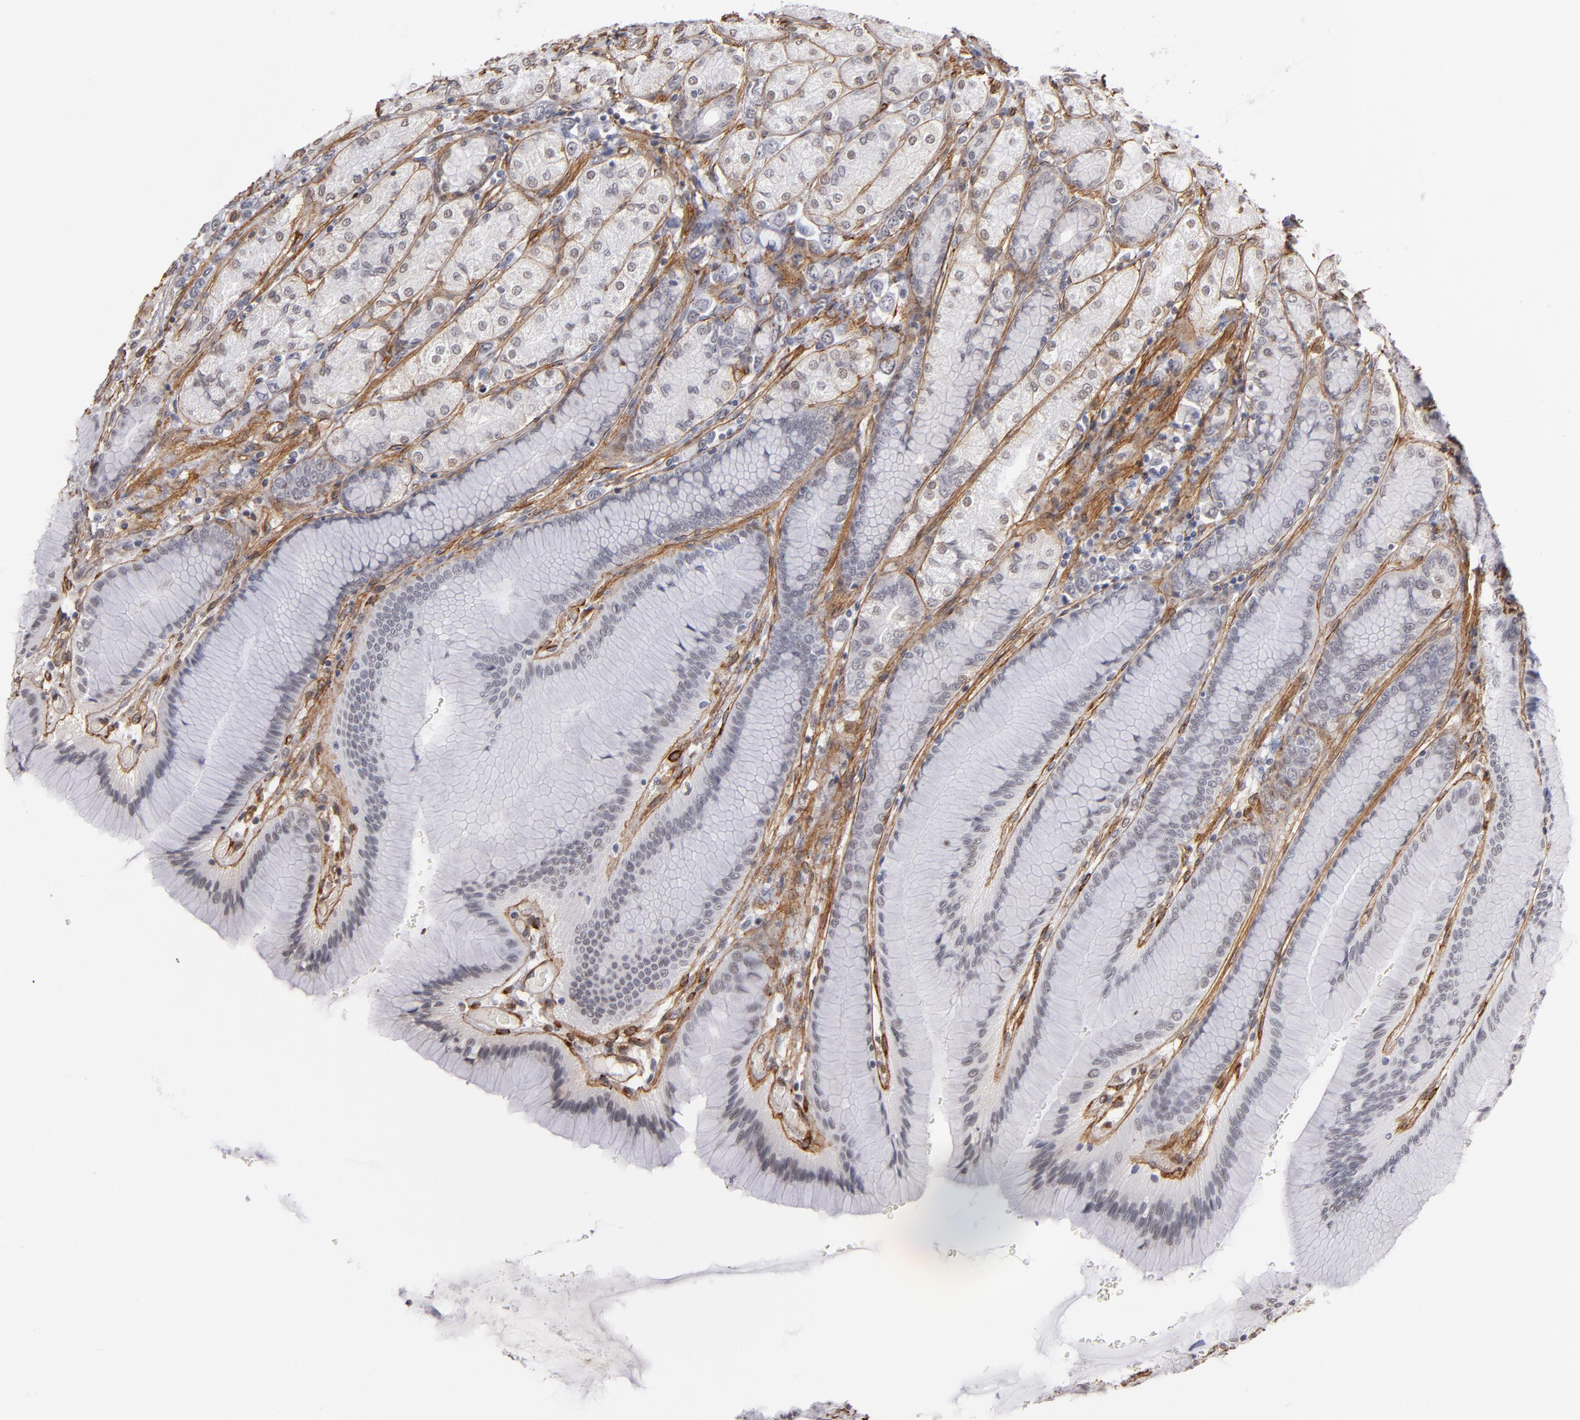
{"staining": {"intensity": "moderate", "quantity": "25%-75%", "location": "cytoplasmic/membranous,nuclear"}, "tissue": "stomach", "cell_type": "Glandular cells", "image_type": "normal", "snomed": [{"axis": "morphology", "description": "Normal tissue, NOS"}, {"axis": "morphology", "description": "Adenocarcinoma, NOS"}, {"axis": "topography", "description": "Stomach"}, {"axis": "topography", "description": "Stomach, lower"}], "caption": "Brown immunohistochemical staining in benign human stomach reveals moderate cytoplasmic/membranous,nuclear staining in approximately 25%-75% of glandular cells.", "gene": "LAMC1", "patient": {"sex": "female", "age": 65}}